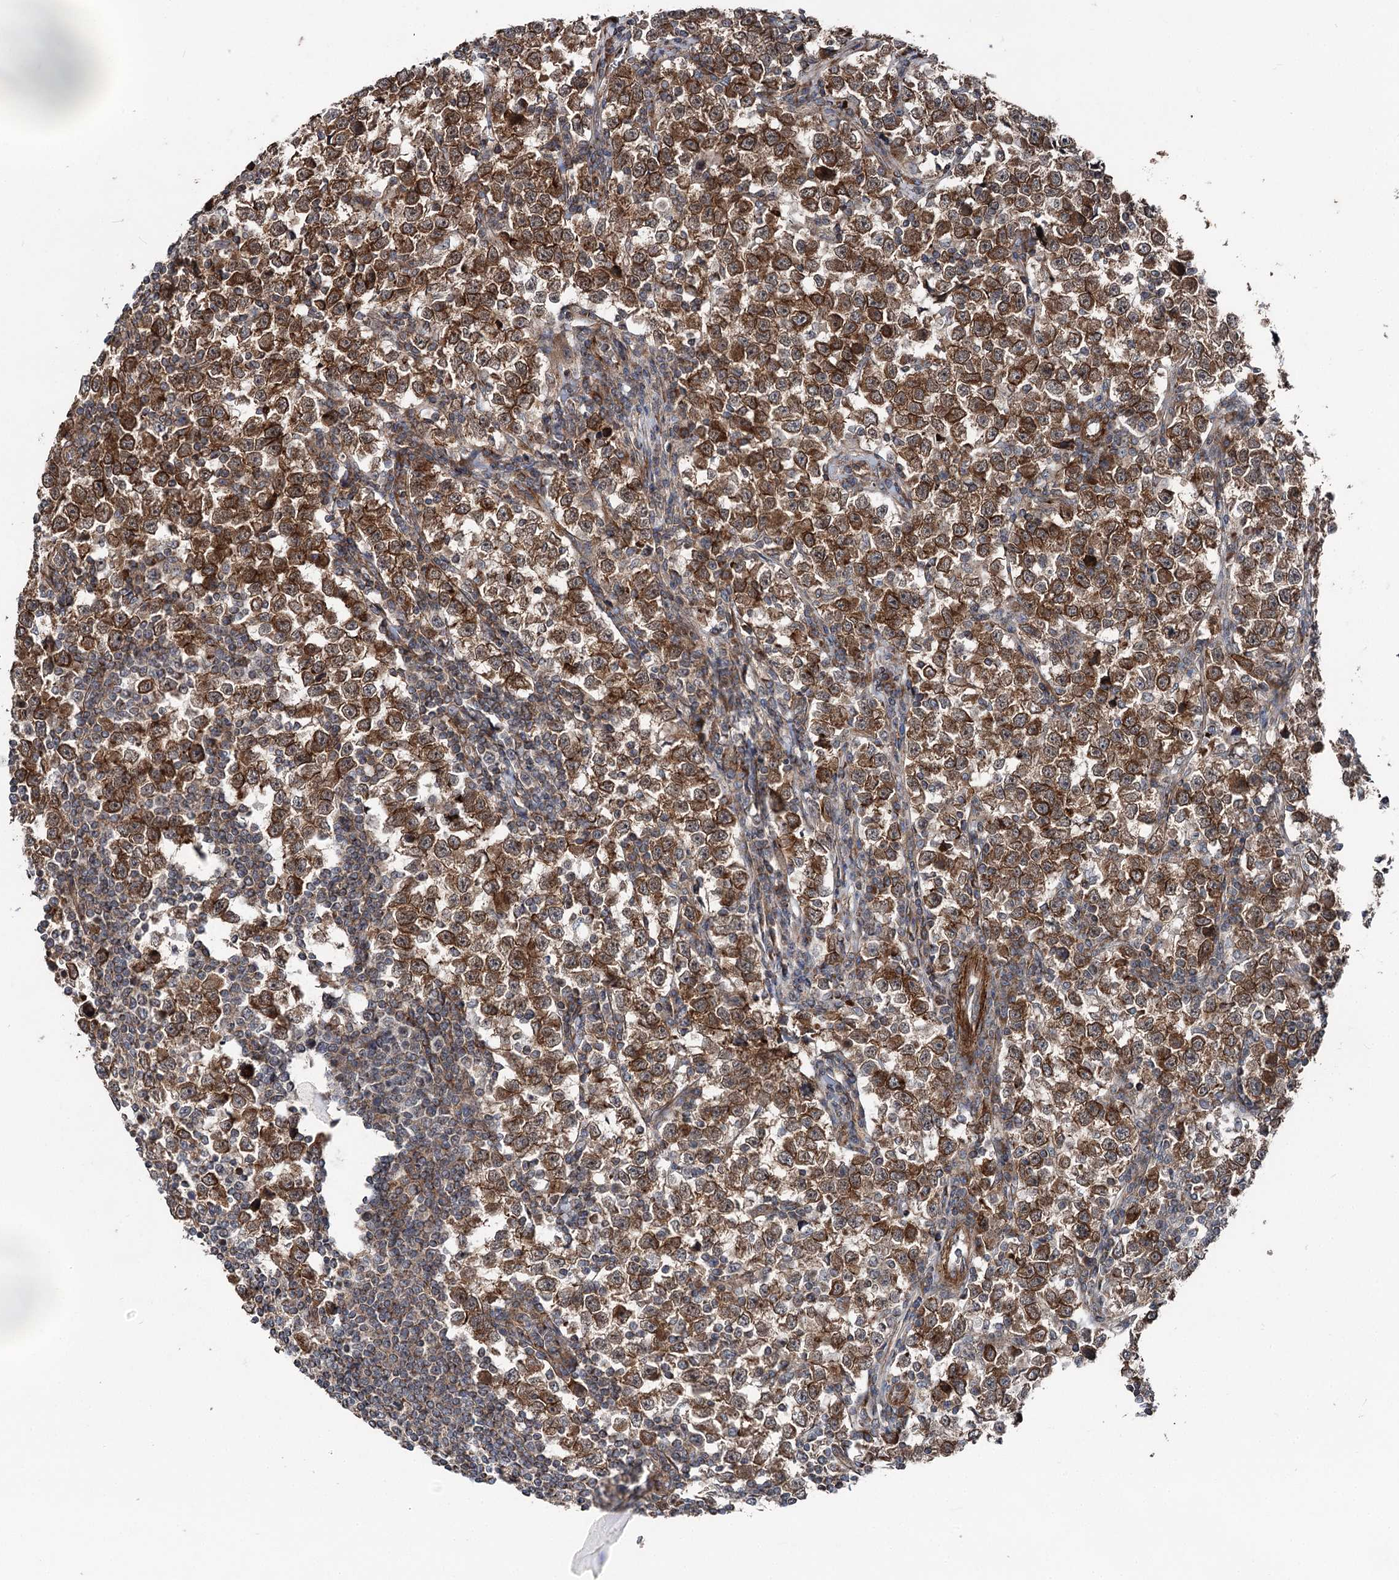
{"staining": {"intensity": "strong", "quantity": ">75%", "location": "cytoplasmic/membranous"}, "tissue": "testis cancer", "cell_type": "Tumor cells", "image_type": "cancer", "snomed": [{"axis": "morphology", "description": "Normal tissue, NOS"}, {"axis": "morphology", "description": "Seminoma, NOS"}, {"axis": "topography", "description": "Testis"}], "caption": "Immunohistochemical staining of testis cancer (seminoma) shows strong cytoplasmic/membranous protein positivity in about >75% of tumor cells.", "gene": "ITFG2", "patient": {"sex": "male", "age": 43}}